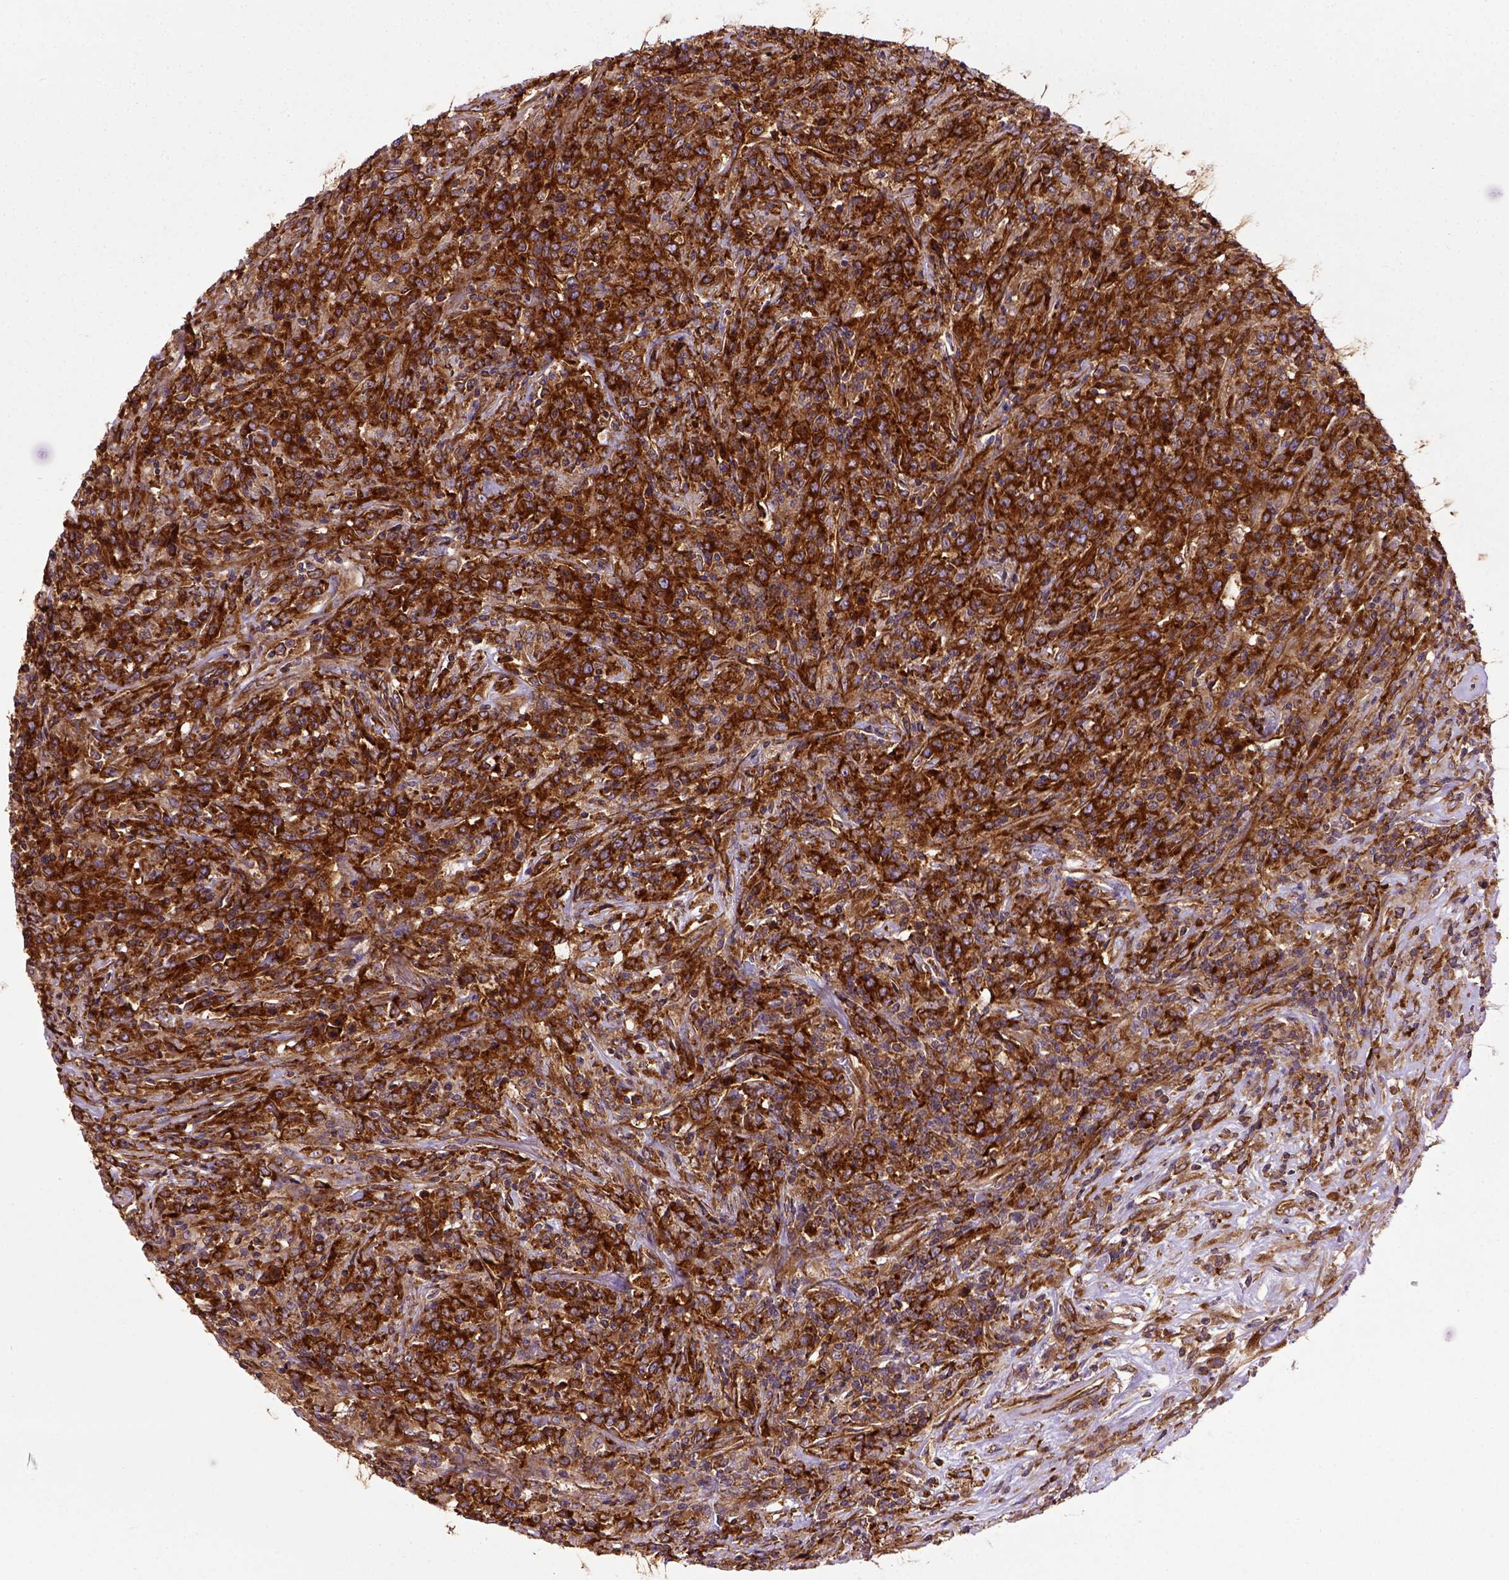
{"staining": {"intensity": "strong", "quantity": ">75%", "location": "cytoplasmic/membranous"}, "tissue": "lymphoma", "cell_type": "Tumor cells", "image_type": "cancer", "snomed": [{"axis": "morphology", "description": "Malignant lymphoma, non-Hodgkin's type, High grade"}, {"axis": "topography", "description": "Lung"}], "caption": "Human lymphoma stained with a brown dye demonstrates strong cytoplasmic/membranous positive expression in approximately >75% of tumor cells.", "gene": "CAPRIN1", "patient": {"sex": "male", "age": 79}}